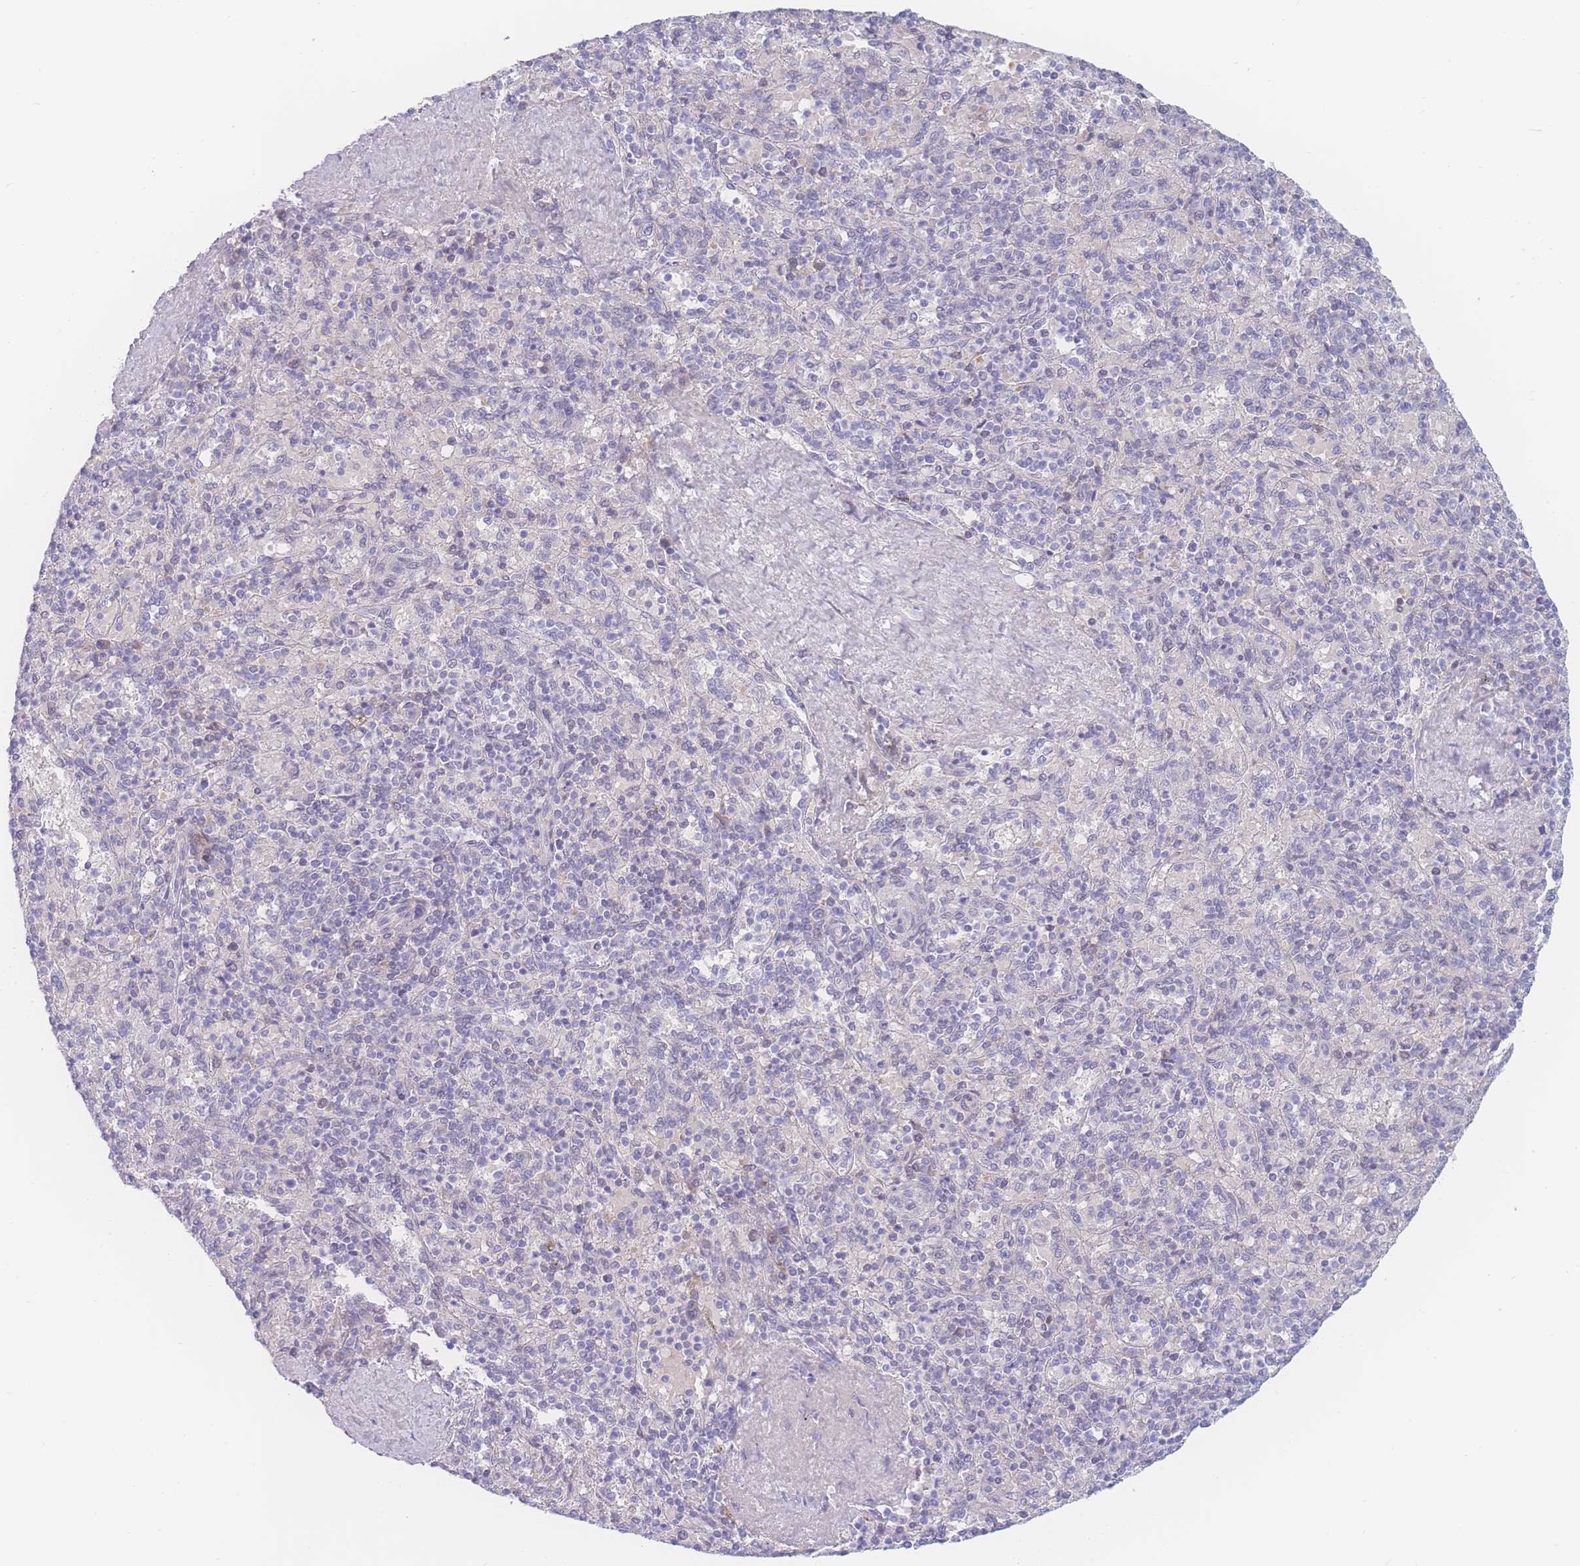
{"staining": {"intensity": "negative", "quantity": "none", "location": "none"}, "tissue": "spleen", "cell_type": "Cells in red pulp", "image_type": "normal", "snomed": [{"axis": "morphology", "description": "Normal tissue, NOS"}, {"axis": "topography", "description": "Spleen"}], "caption": "An immunohistochemistry micrograph of normal spleen is shown. There is no staining in cells in red pulp of spleen.", "gene": "PRSS22", "patient": {"sex": "male", "age": 82}}